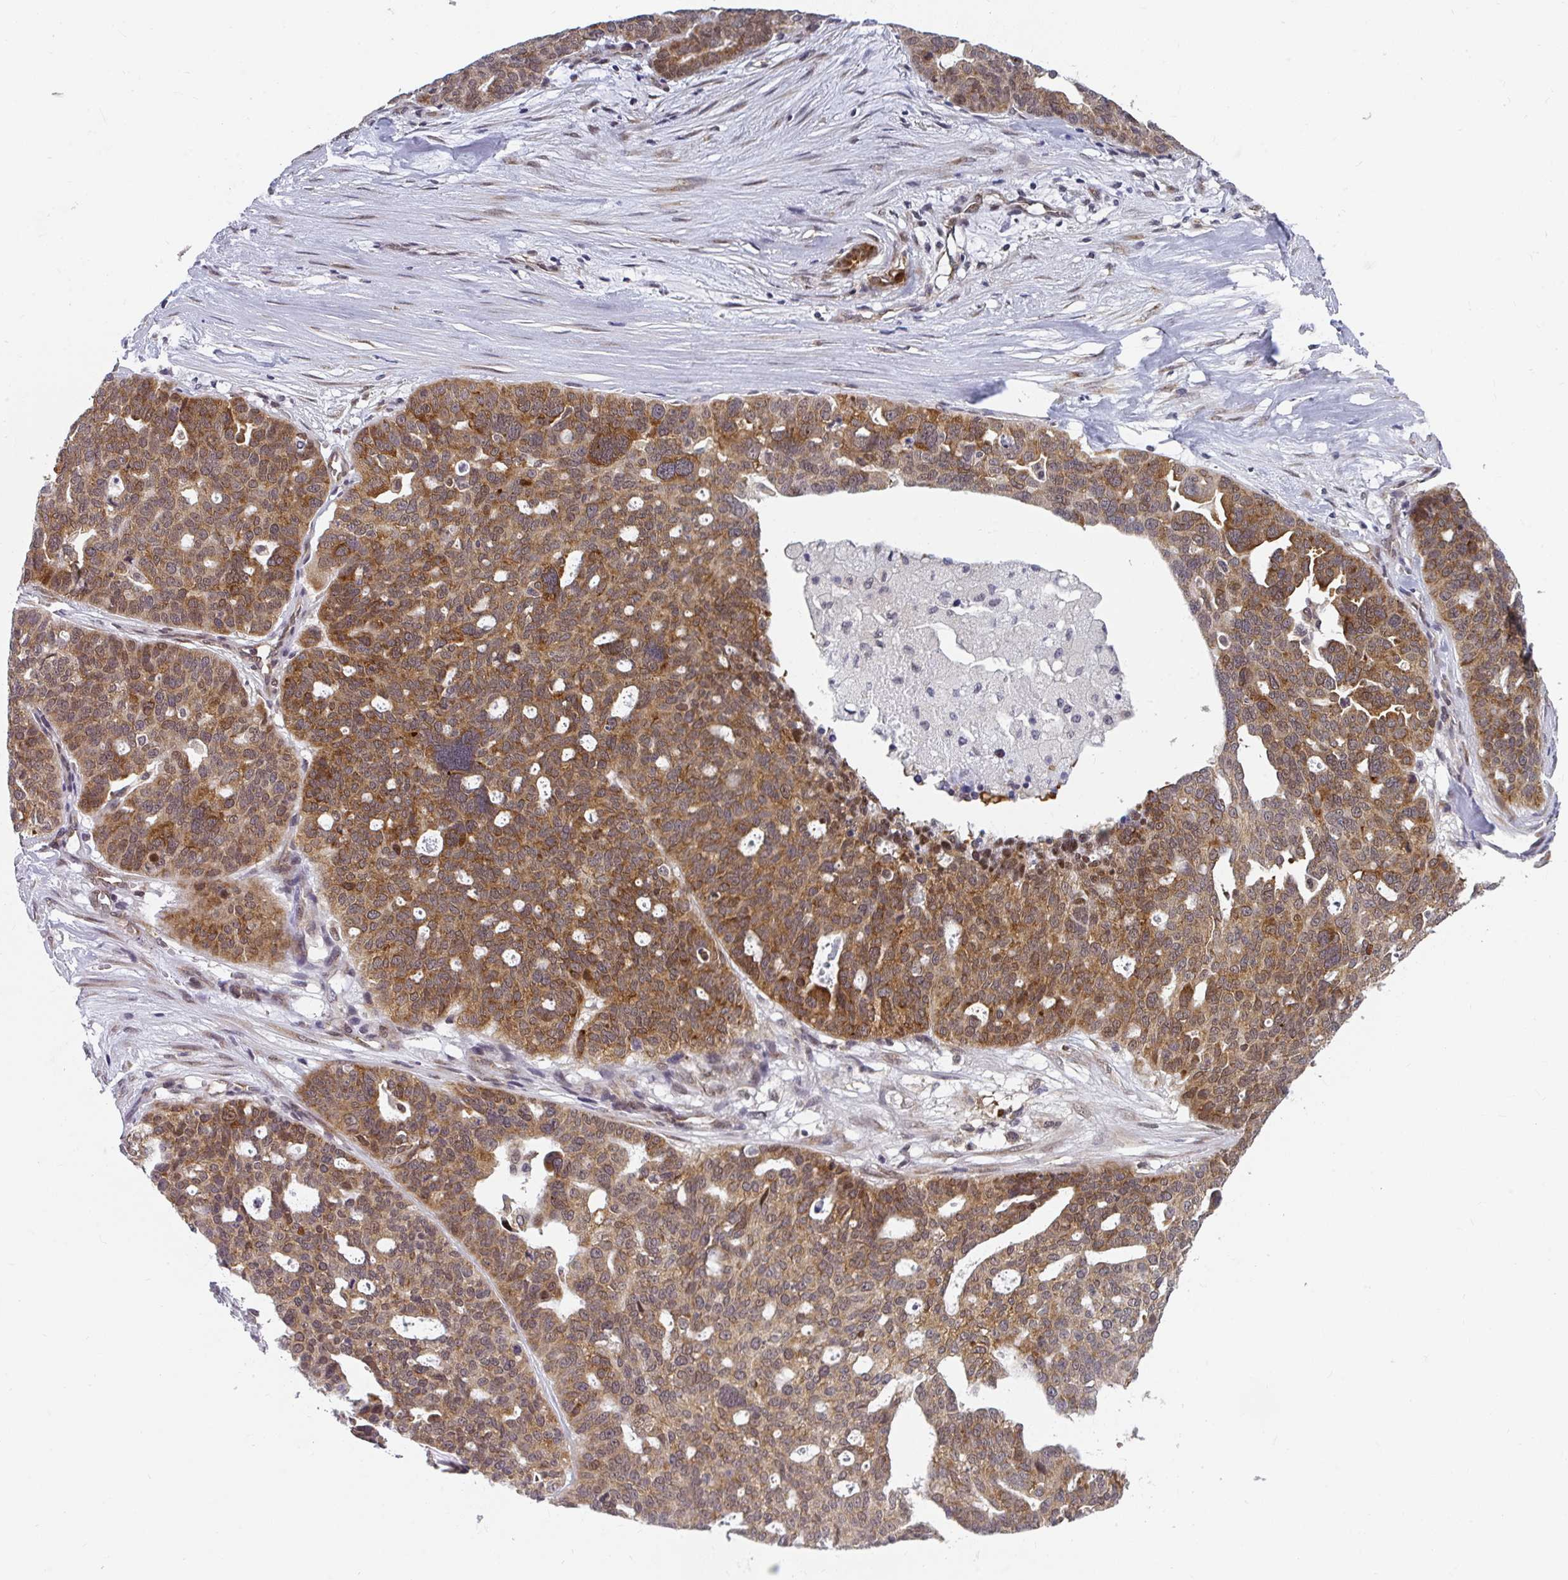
{"staining": {"intensity": "moderate", "quantity": ">75%", "location": "cytoplasmic/membranous"}, "tissue": "ovarian cancer", "cell_type": "Tumor cells", "image_type": "cancer", "snomed": [{"axis": "morphology", "description": "Cystadenocarcinoma, serous, NOS"}, {"axis": "topography", "description": "Ovary"}], "caption": "Immunohistochemical staining of ovarian serous cystadenocarcinoma shows moderate cytoplasmic/membranous protein positivity in about >75% of tumor cells. The protein is stained brown, and the nuclei are stained in blue (DAB (3,3'-diaminobenzidine) IHC with brightfield microscopy, high magnification).", "gene": "SYNCRIP", "patient": {"sex": "female", "age": 59}}